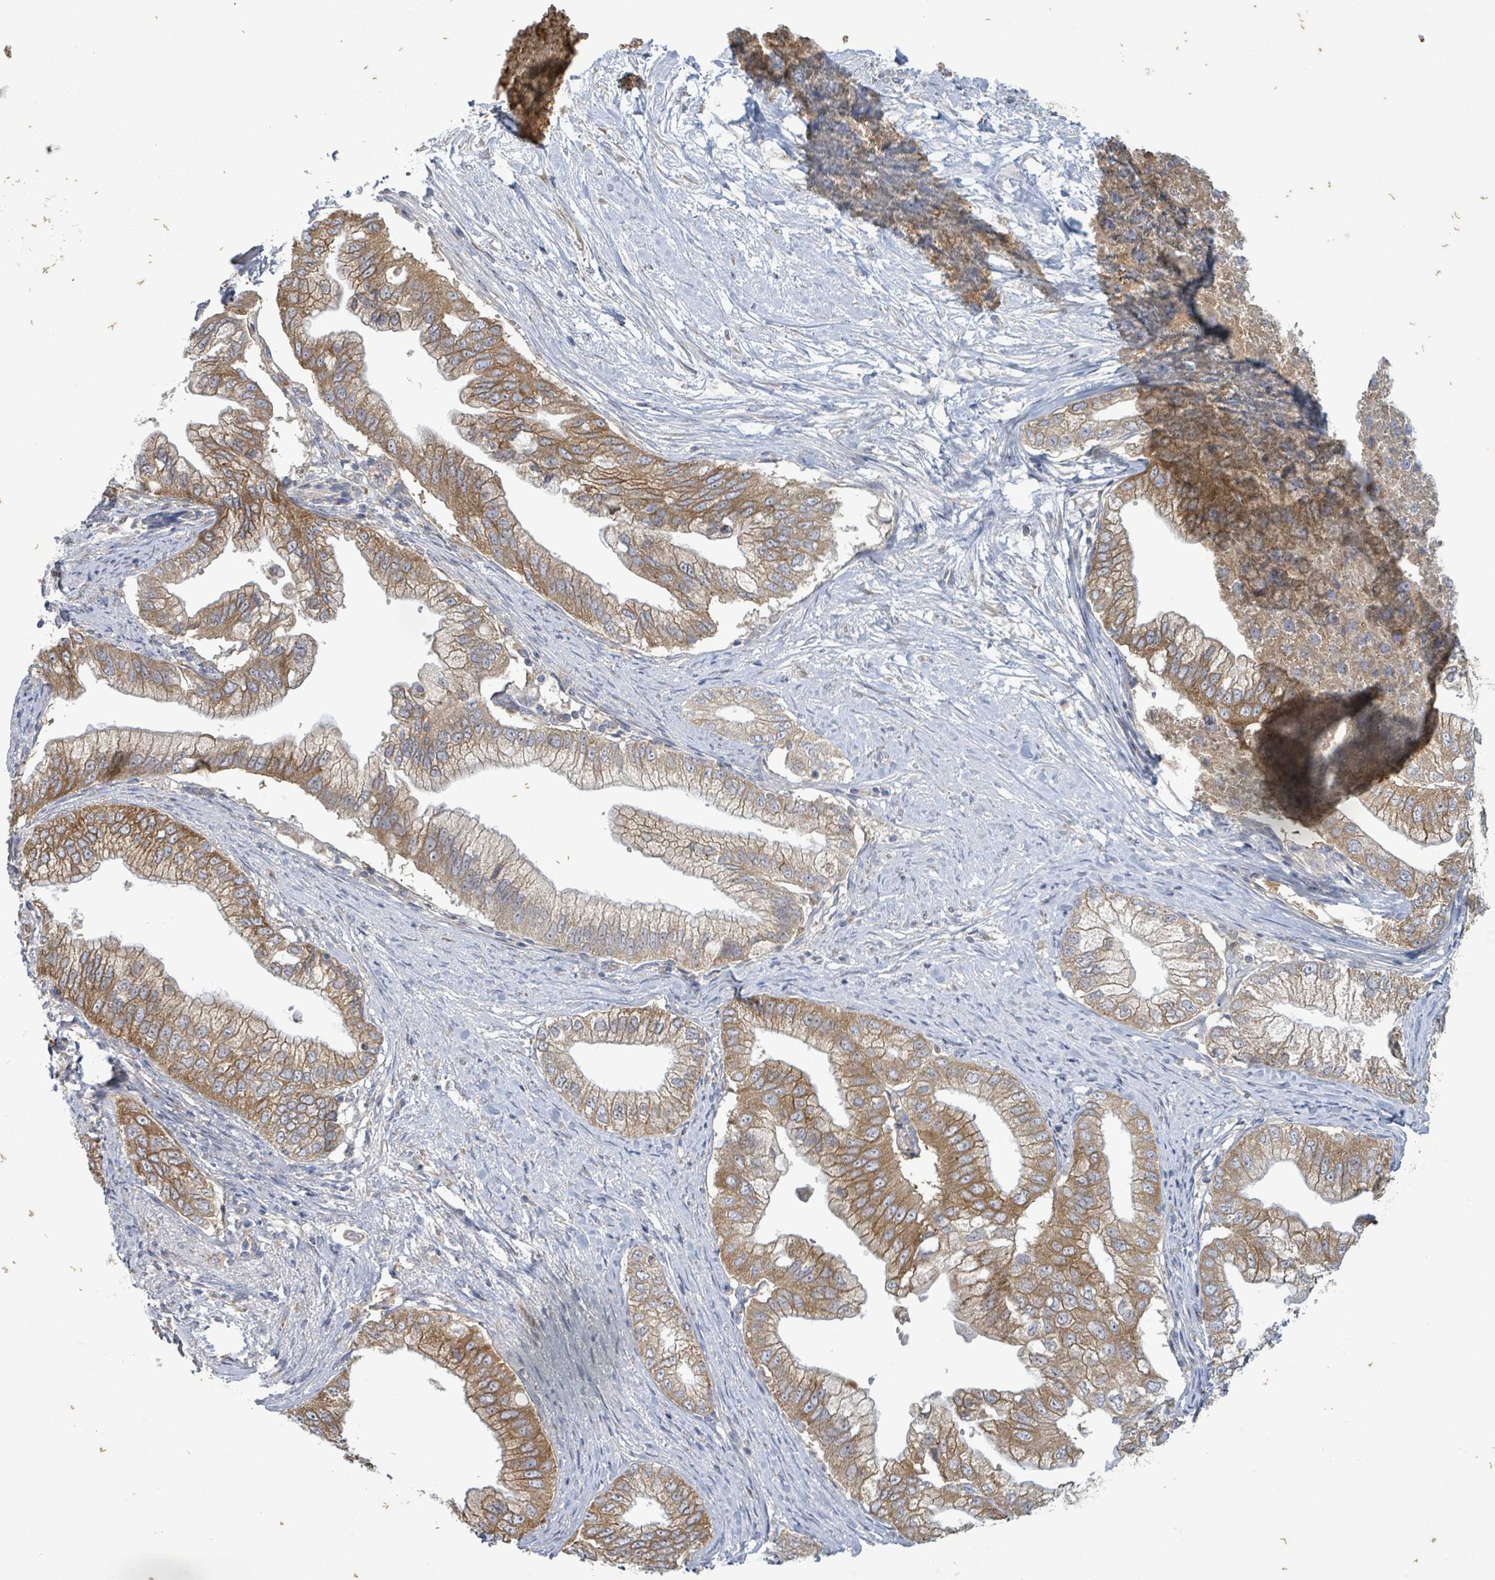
{"staining": {"intensity": "moderate", "quantity": ">75%", "location": "cytoplasmic/membranous"}, "tissue": "pancreatic cancer", "cell_type": "Tumor cells", "image_type": "cancer", "snomed": [{"axis": "morphology", "description": "Adenocarcinoma, NOS"}, {"axis": "topography", "description": "Pancreas"}], "caption": "Adenocarcinoma (pancreatic) stained for a protein shows moderate cytoplasmic/membranous positivity in tumor cells.", "gene": "ATP13A1", "patient": {"sex": "male", "age": 70}}